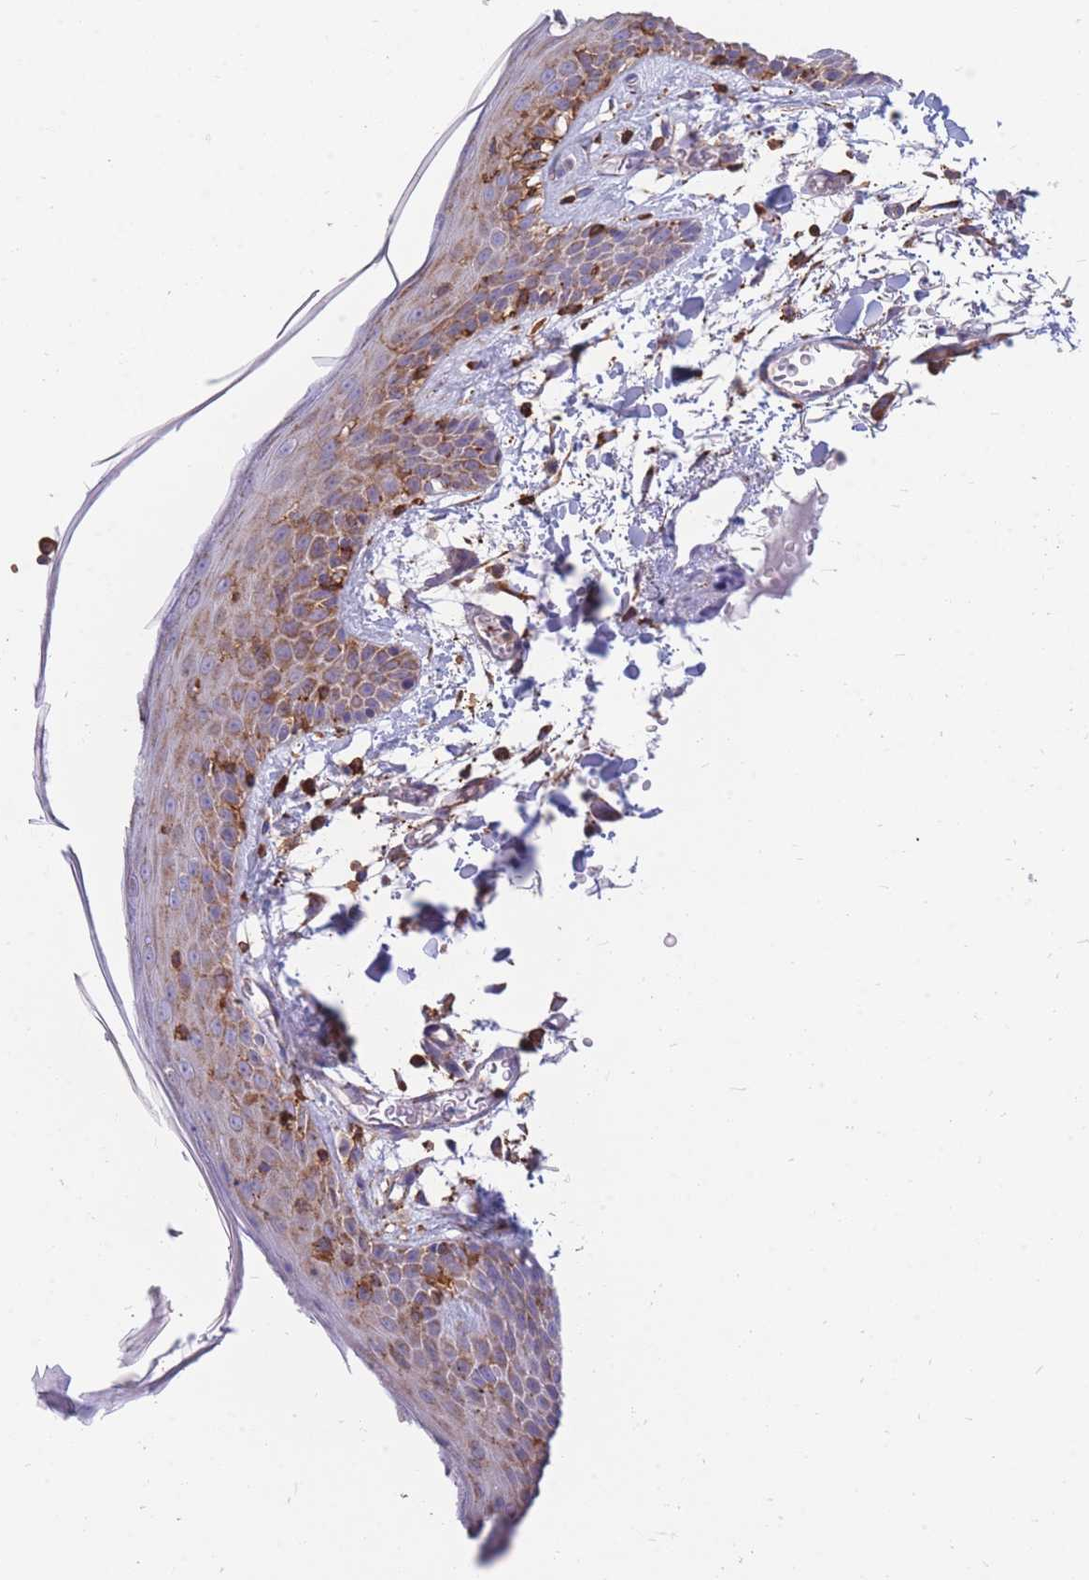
{"staining": {"intensity": "strong", "quantity": "25%-75%", "location": "cytoplasmic/membranous"}, "tissue": "skin", "cell_type": "Fibroblasts", "image_type": "normal", "snomed": [{"axis": "morphology", "description": "Normal tissue, NOS"}, {"axis": "topography", "description": "Skin"}], "caption": "Benign skin shows strong cytoplasmic/membranous expression in about 25%-75% of fibroblasts (Brightfield microscopy of DAB IHC at high magnification)..", "gene": "MRPL54", "patient": {"sex": "male", "age": 79}}